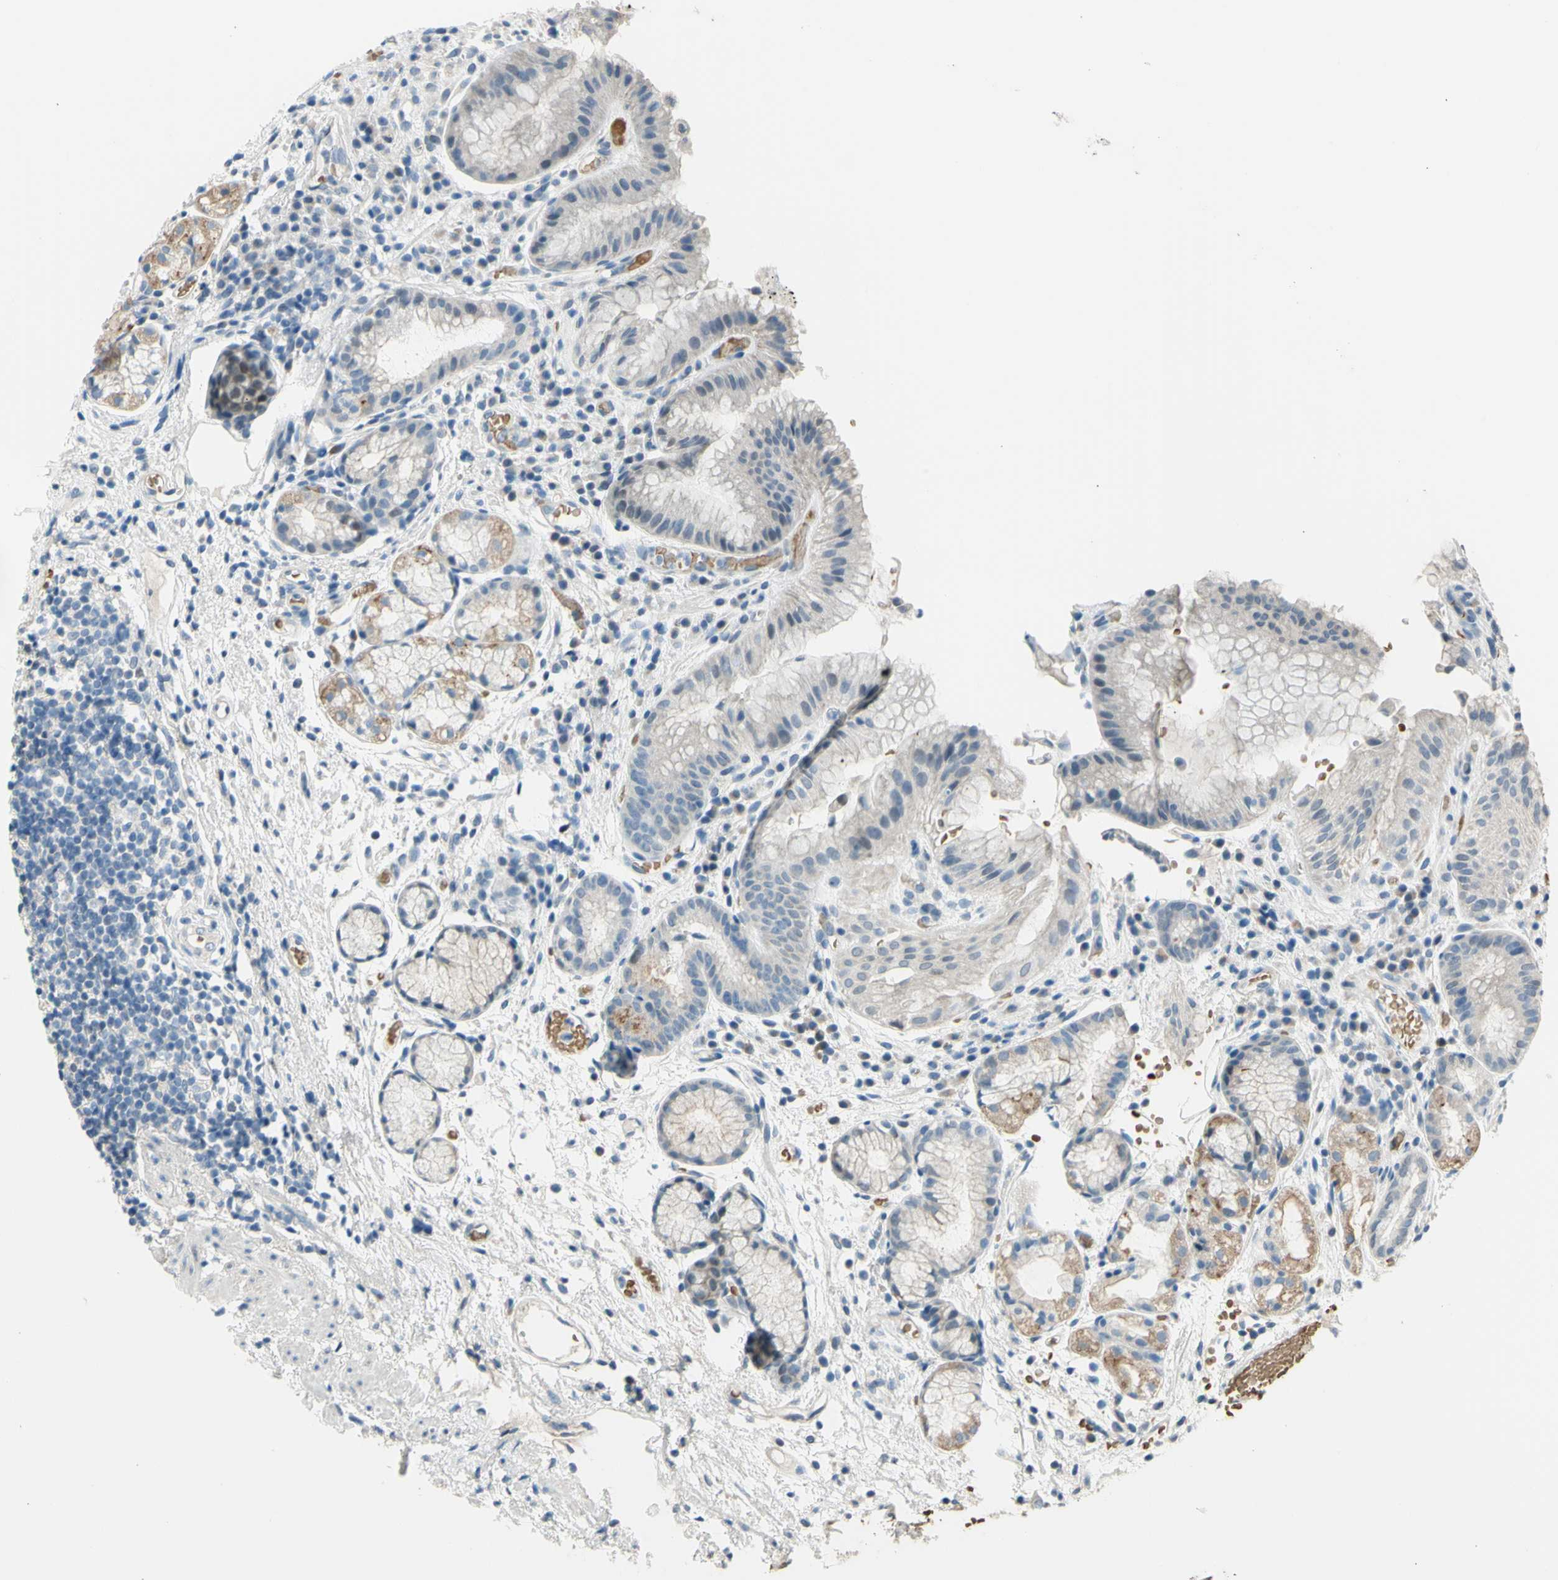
{"staining": {"intensity": "moderate", "quantity": "<25%", "location": "cytoplasmic/membranous"}, "tissue": "stomach", "cell_type": "Glandular cells", "image_type": "normal", "snomed": [{"axis": "morphology", "description": "Normal tissue, NOS"}, {"axis": "topography", "description": "Stomach, upper"}], "caption": "This histopathology image displays IHC staining of benign human stomach, with low moderate cytoplasmic/membranous expression in about <25% of glandular cells.", "gene": "ZNF184", "patient": {"sex": "male", "age": 72}}